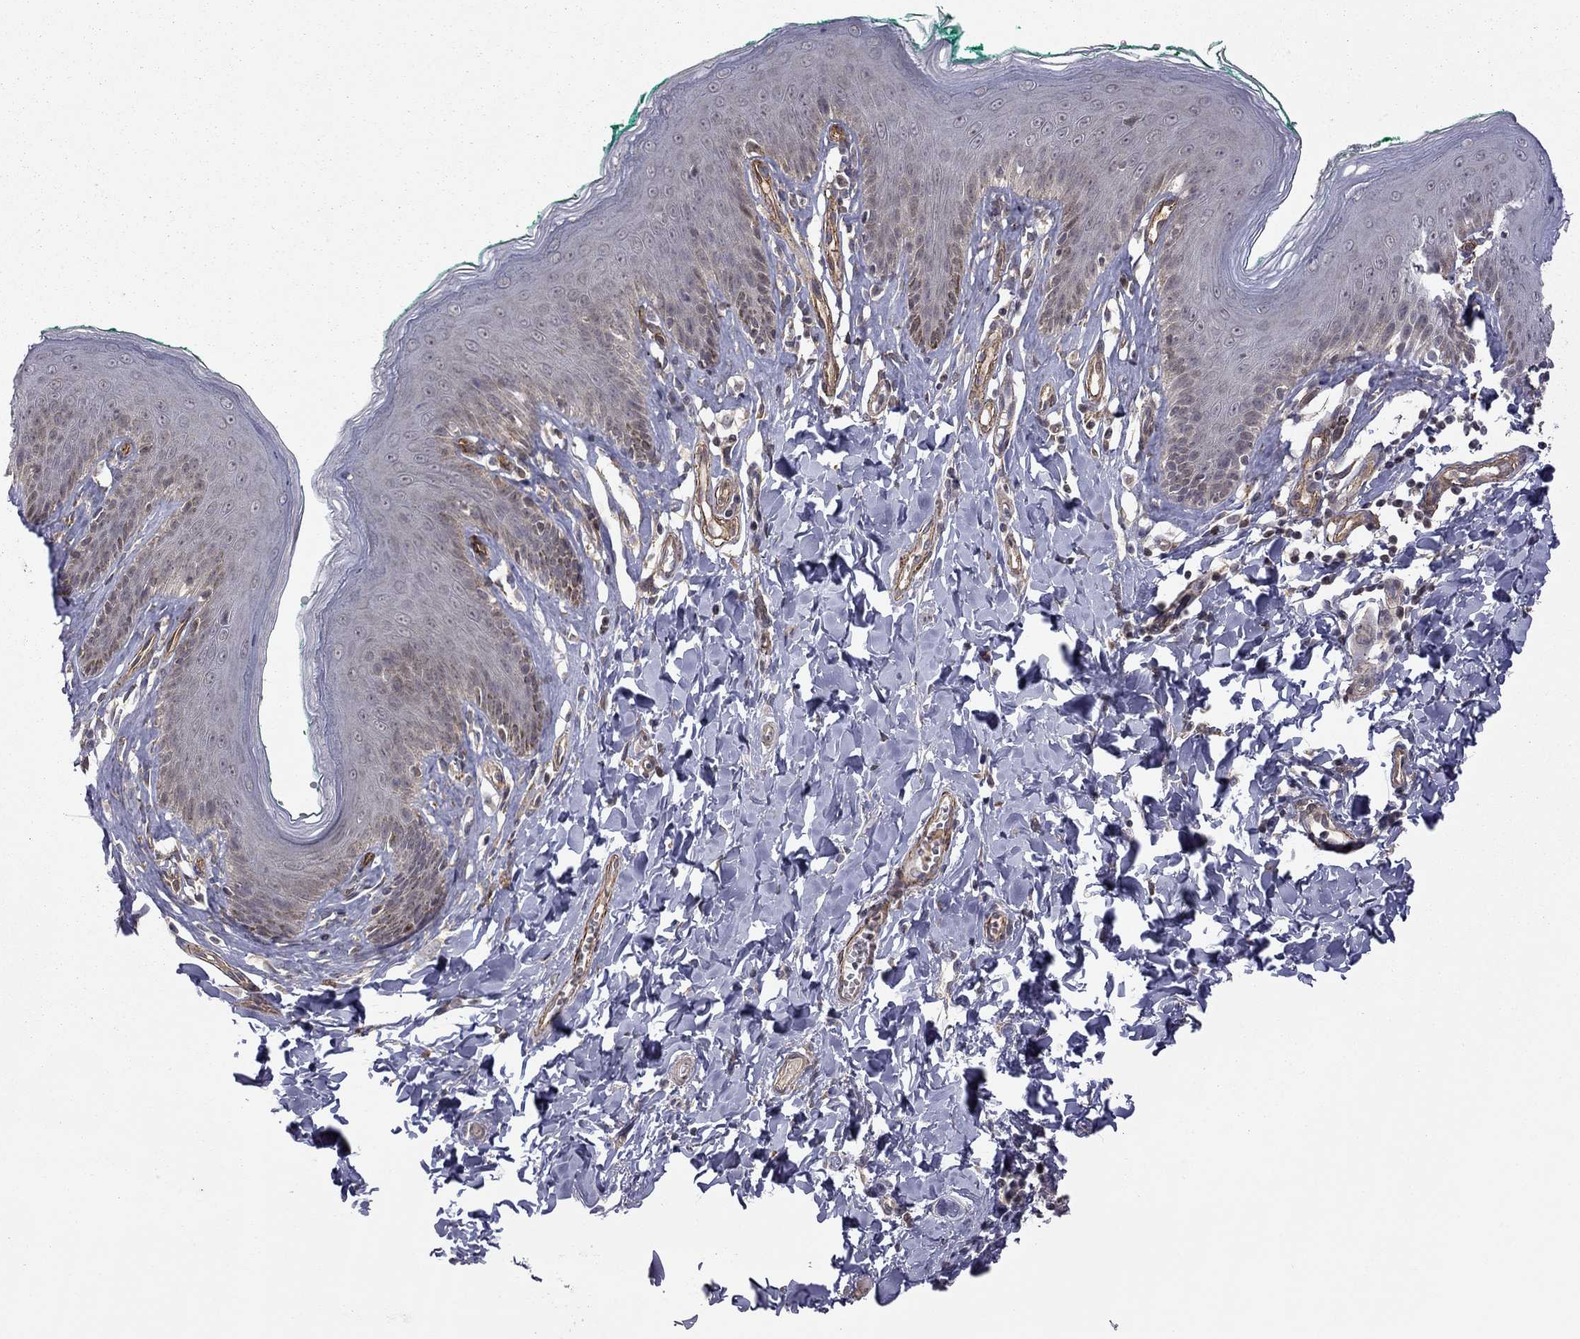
{"staining": {"intensity": "negative", "quantity": "none", "location": "none"}, "tissue": "skin", "cell_type": "Epidermal cells", "image_type": "normal", "snomed": [{"axis": "morphology", "description": "Normal tissue, NOS"}, {"axis": "topography", "description": "Vulva"}], "caption": "Epidermal cells show no significant staining in benign skin. (DAB immunohistochemistry (IHC) with hematoxylin counter stain).", "gene": "EXOC3L2", "patient": {"sex": "female", "age": 66}}